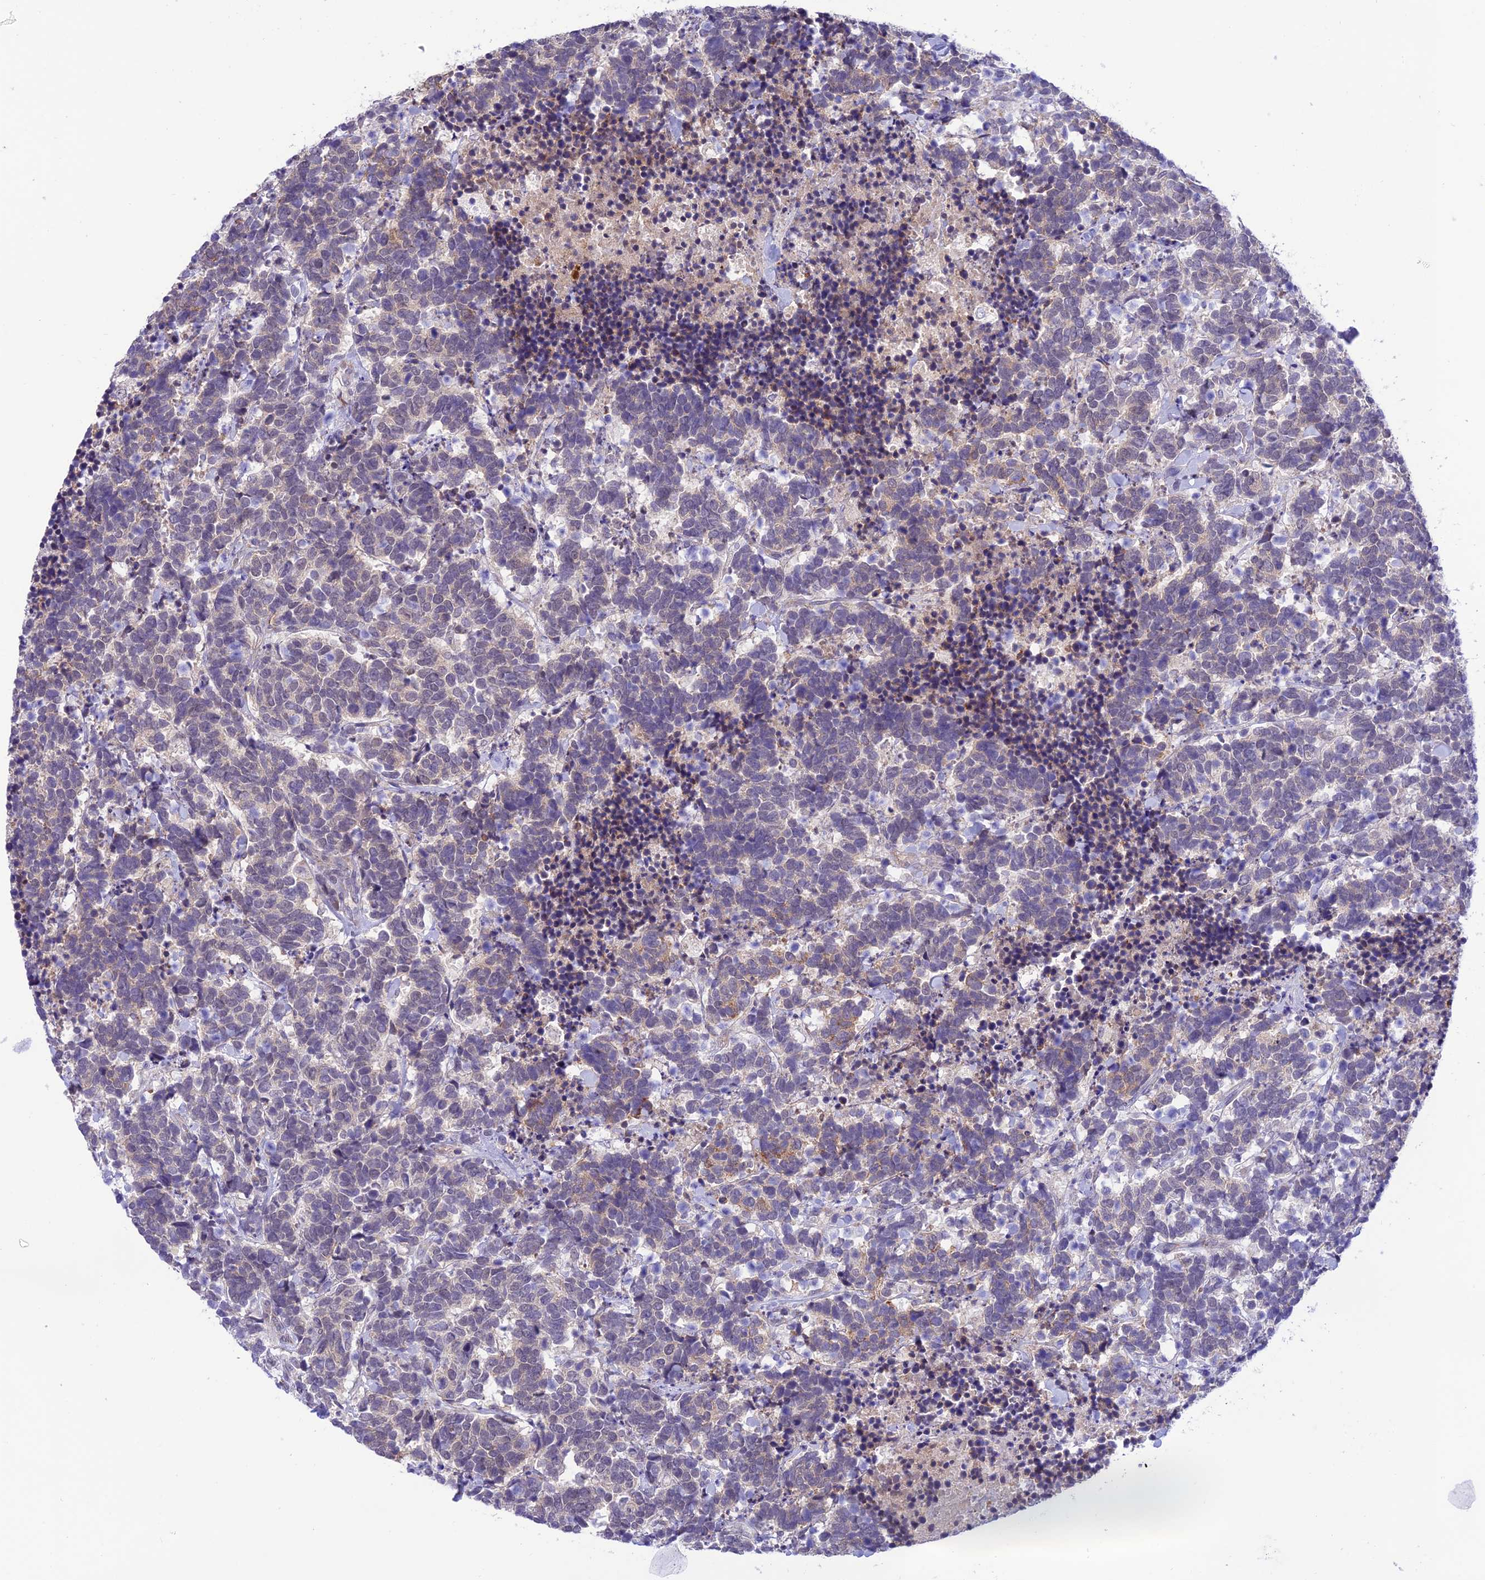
{"staining": {"intensity": "weak", "quantity": "<25%", "location": "cytoplasmic/membranous"}, "tissue": "carcinoid", "cell_type": "Tumor cells", "image_type": "cancer", "snomed": [{"axis": "morphology", "description": "Carcinoma, NOS"}, {"axis": "morphology", "description": "Carcinoid, malignant, NOS"}, {"axis": "topography", "description": "Prostate"}], "caption": "IHC image of neoplastic tissue: carcinoma stained with DAB reveals no significant protein expression in tumor cells.", "gene": "RNF126", "patient": {"sex": "male", "age": 57}}